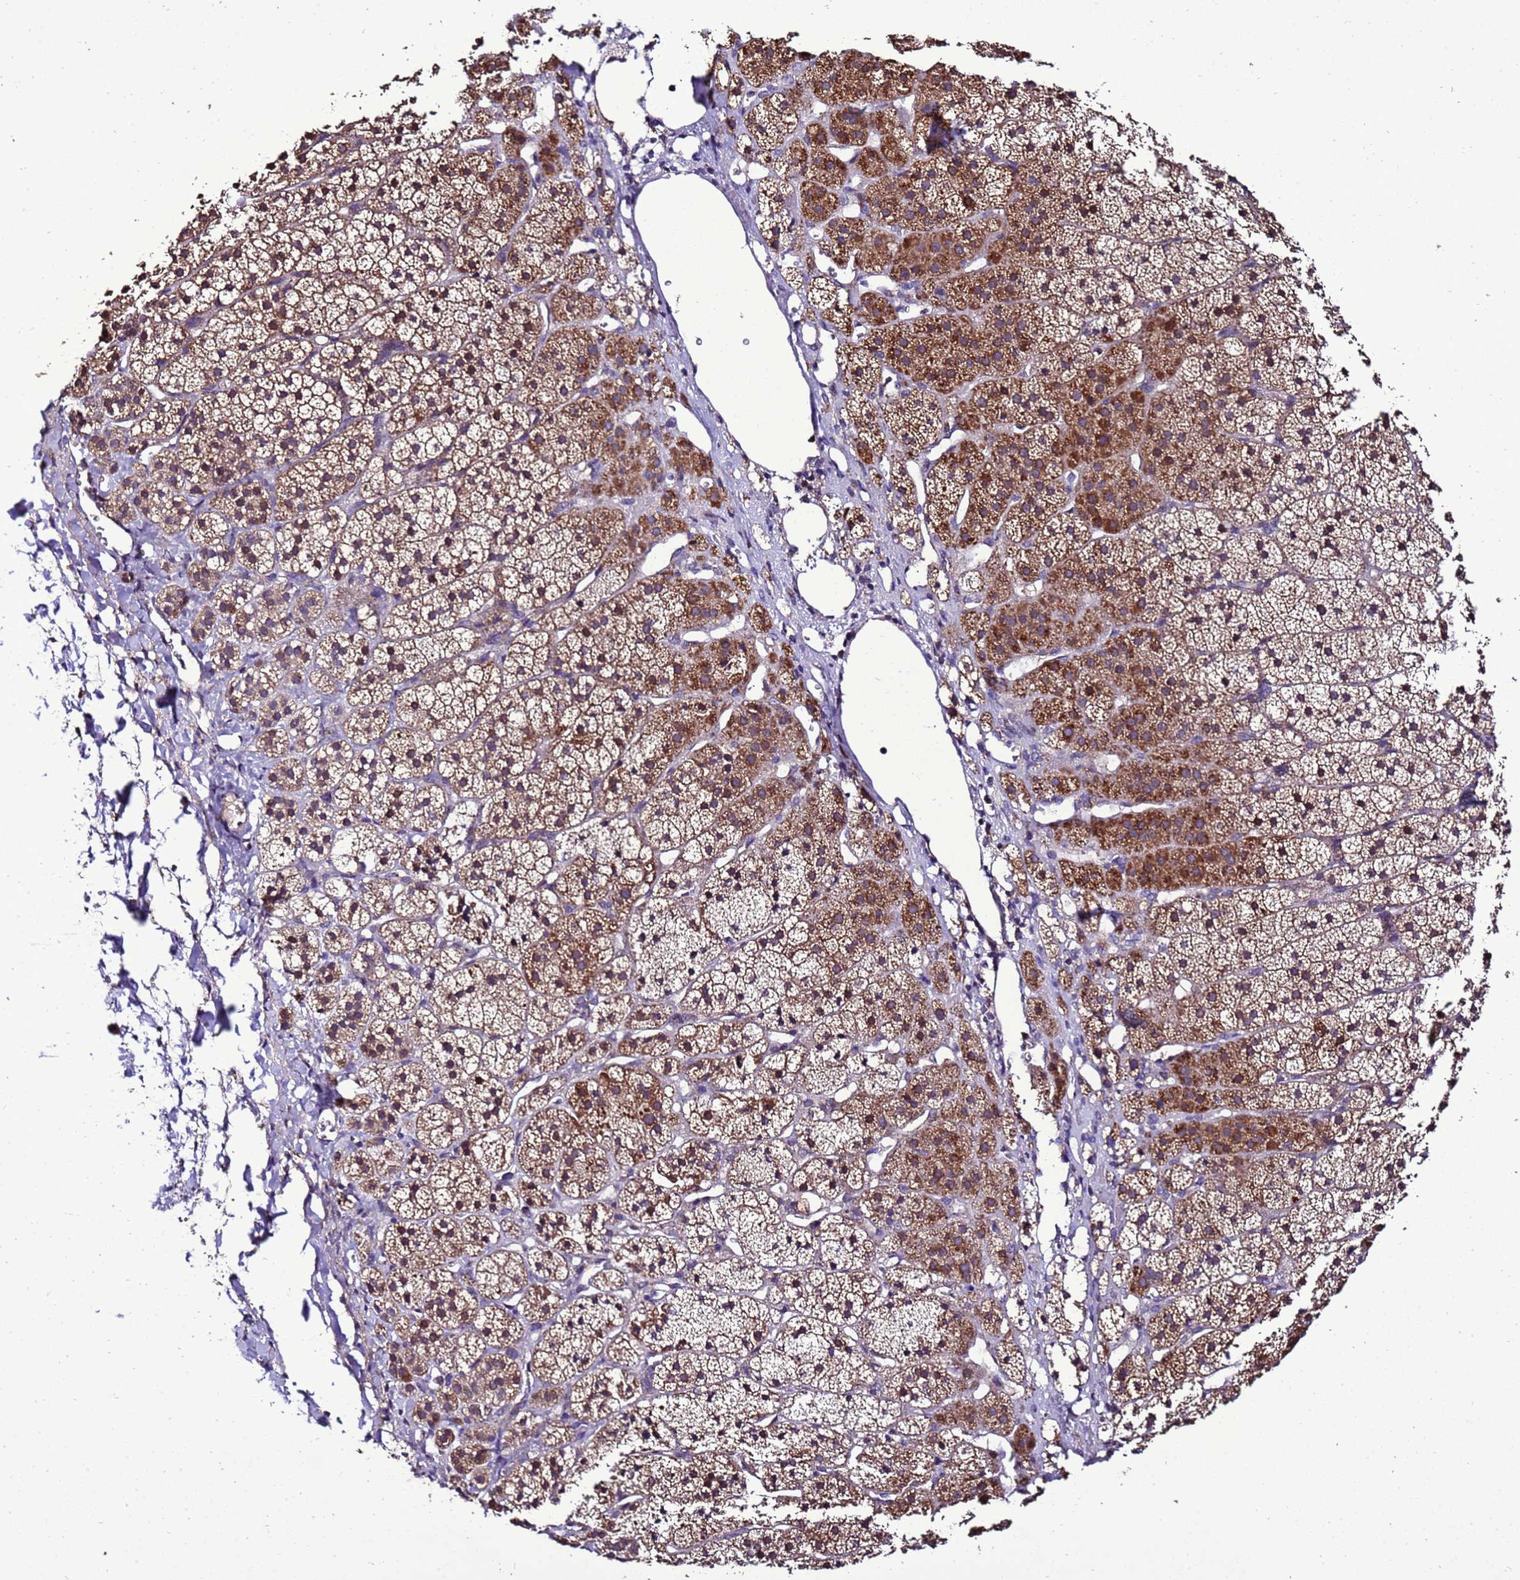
{"staining": {"intensity": "strong", "quantity": ">75%", "location": "cytoplasmic/membranous"}, "tissue": "adrenal gland", "cell_type": "Glandular cells", "image_type": "normal", "snomed": [{"axis": "morphology", "description": "Normal tissue, NOS"}, {"axis": "topography", "description": "Adrenal gland"}], "caption": "IHC (DAB (3,3'-diaminobenzidine)) staining of unremarkable adrenal gland exhibits strong cytoplasmic/membranous protein staining in approximately >75% of glandular cells. Using DAB (brown) and hematoxylin (blue) stains, captured at high magnification using brightfield microscopy.", "gene": "ZNF329", "patient": {"sex": "female", "age": 44}}